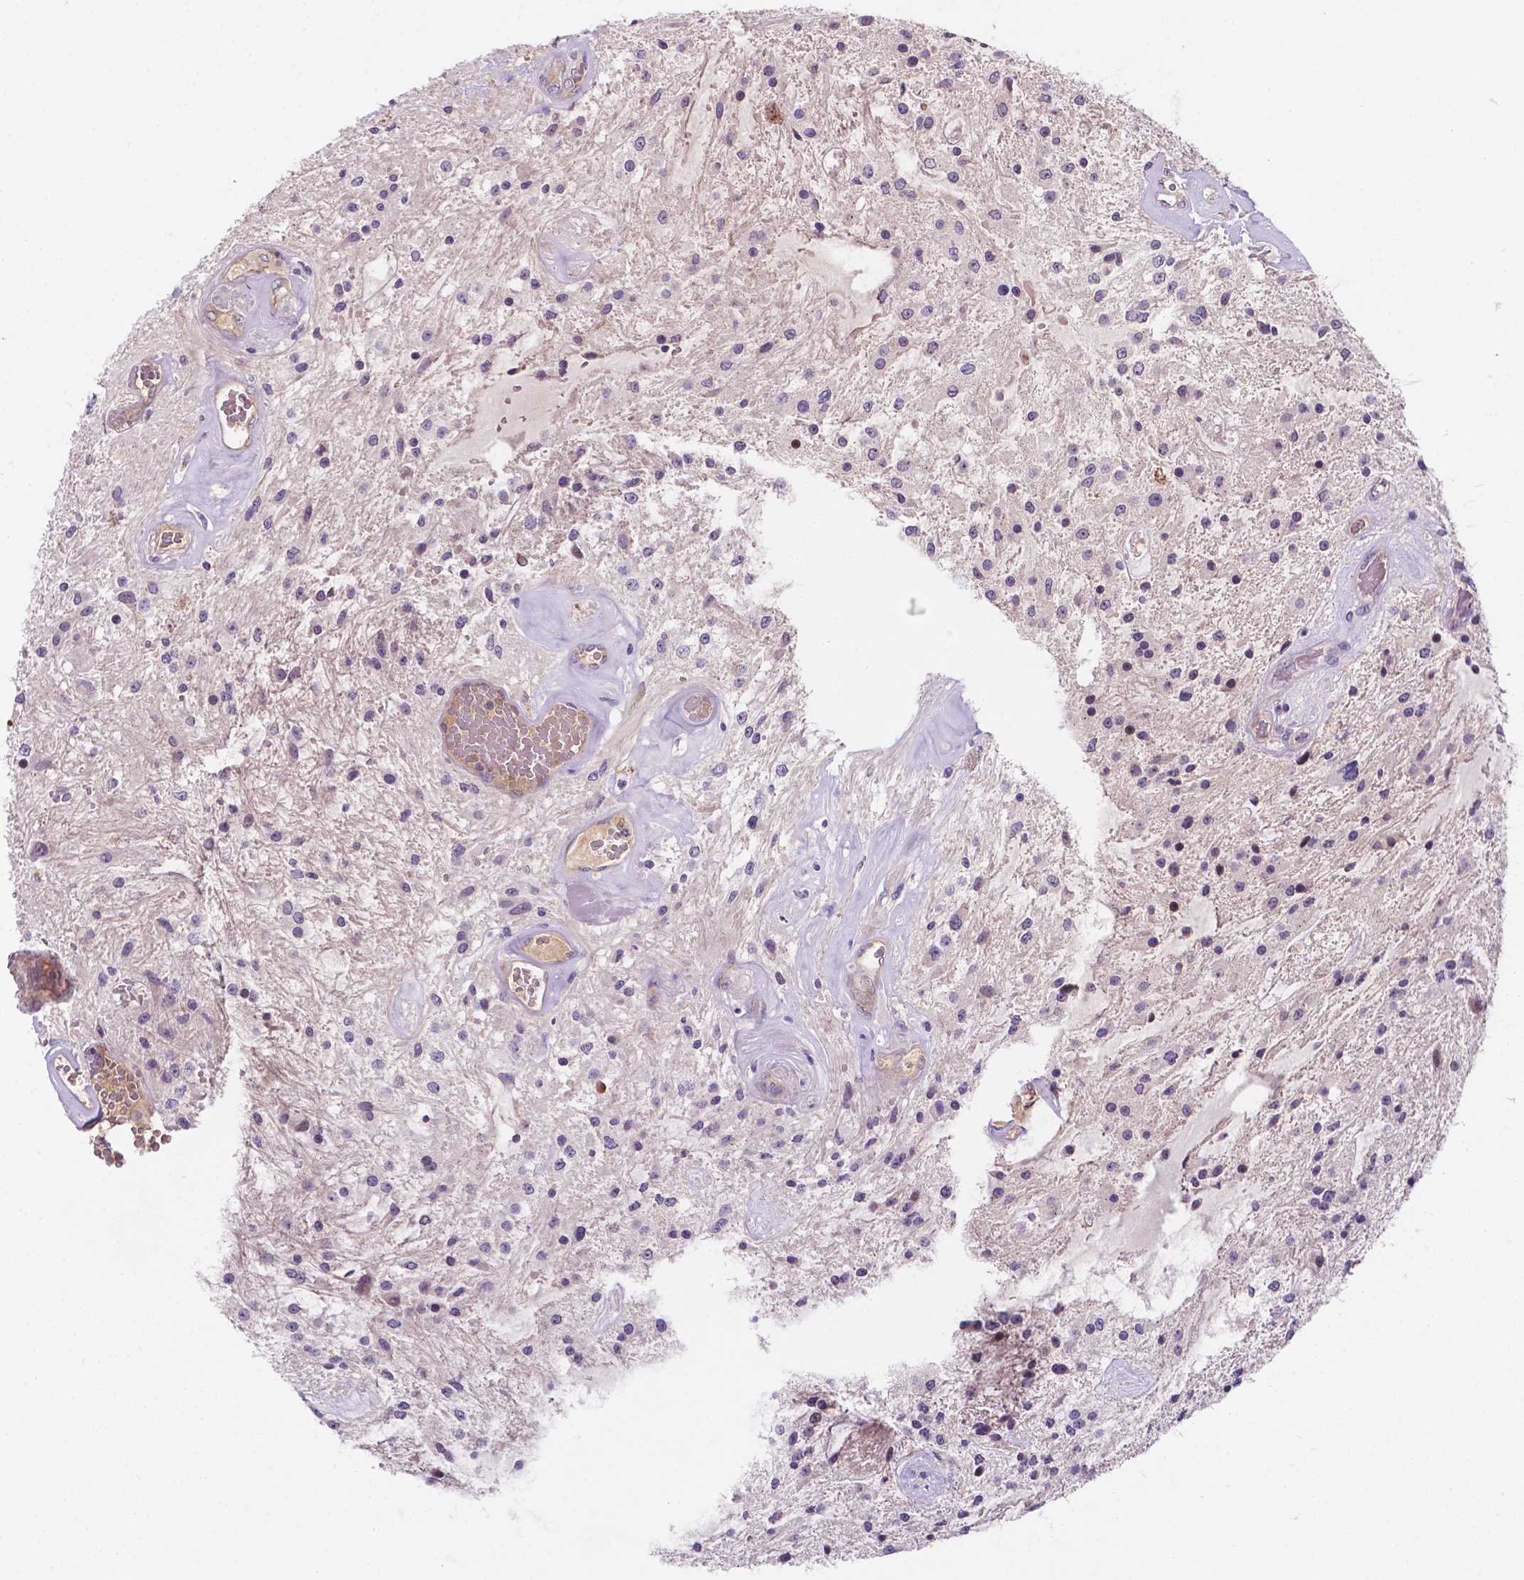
{"staining": {"intensity": "negative", "quantity": "none", "location": "none"}, "tissue": "glioma", "cell_type": "Tumor cells", "image_type": "cancer", "snomed": [{"axis": "morphology", "description": "Glioma, malignant, Low grade"}, {"axis": "topography", "description": "Cerebellum"}], "caption": "IHC photomicrograph of malignant glioma (low-grade) stained for a protein (brown), which demonstrates no expression in tumor cells.", "gene": "TM4SF20", "patient": {"sex": "female", "age": 14}}